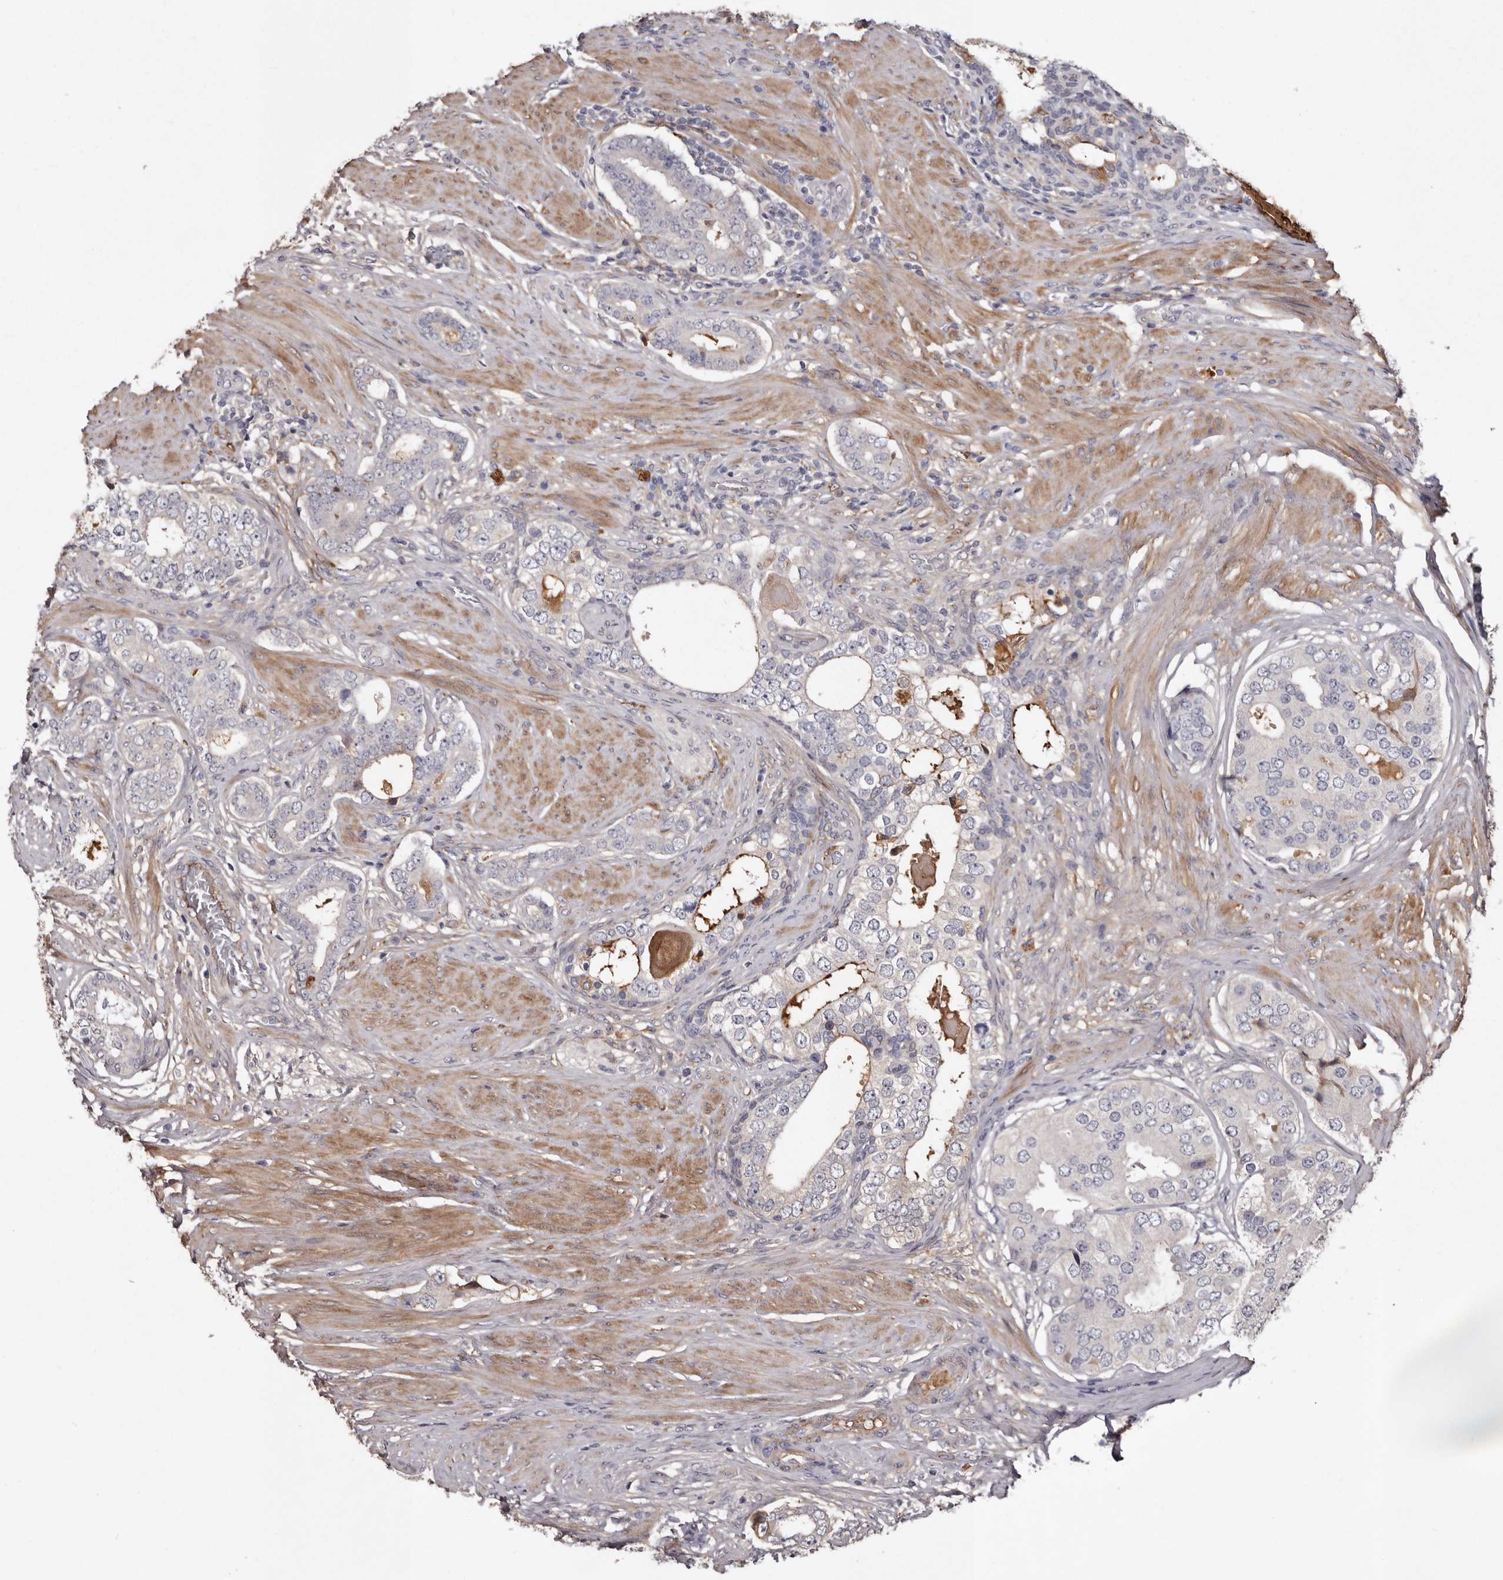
{"staining": {"intensity": "moderate", "quantity": "25%-75%", "location": "cytoplasmic/membranous"}, "tissue": "prostate cancer", "cell_type": "Tumor cells", "image_type": "cancer", "snomed": [{"axis": "morphology", "description": "Adenocarcinoma, High grade"}, {"axis": "topography", "description": "Prostate"}], "caption": "Protein staining of adenocarcinoma (high-grade) (prostate) tissue shows moderate cytoplasmic/membranous positivity in about 25%-75% of tumor cells. The staining was performed using DAB (3,3'-diaminobenzidine), with brown indicating positive protein expression. Nuclei are stained blue with hematoxylin.", "gene": "CYP1B1", "patient": {"sex": "male", "age": 56}}